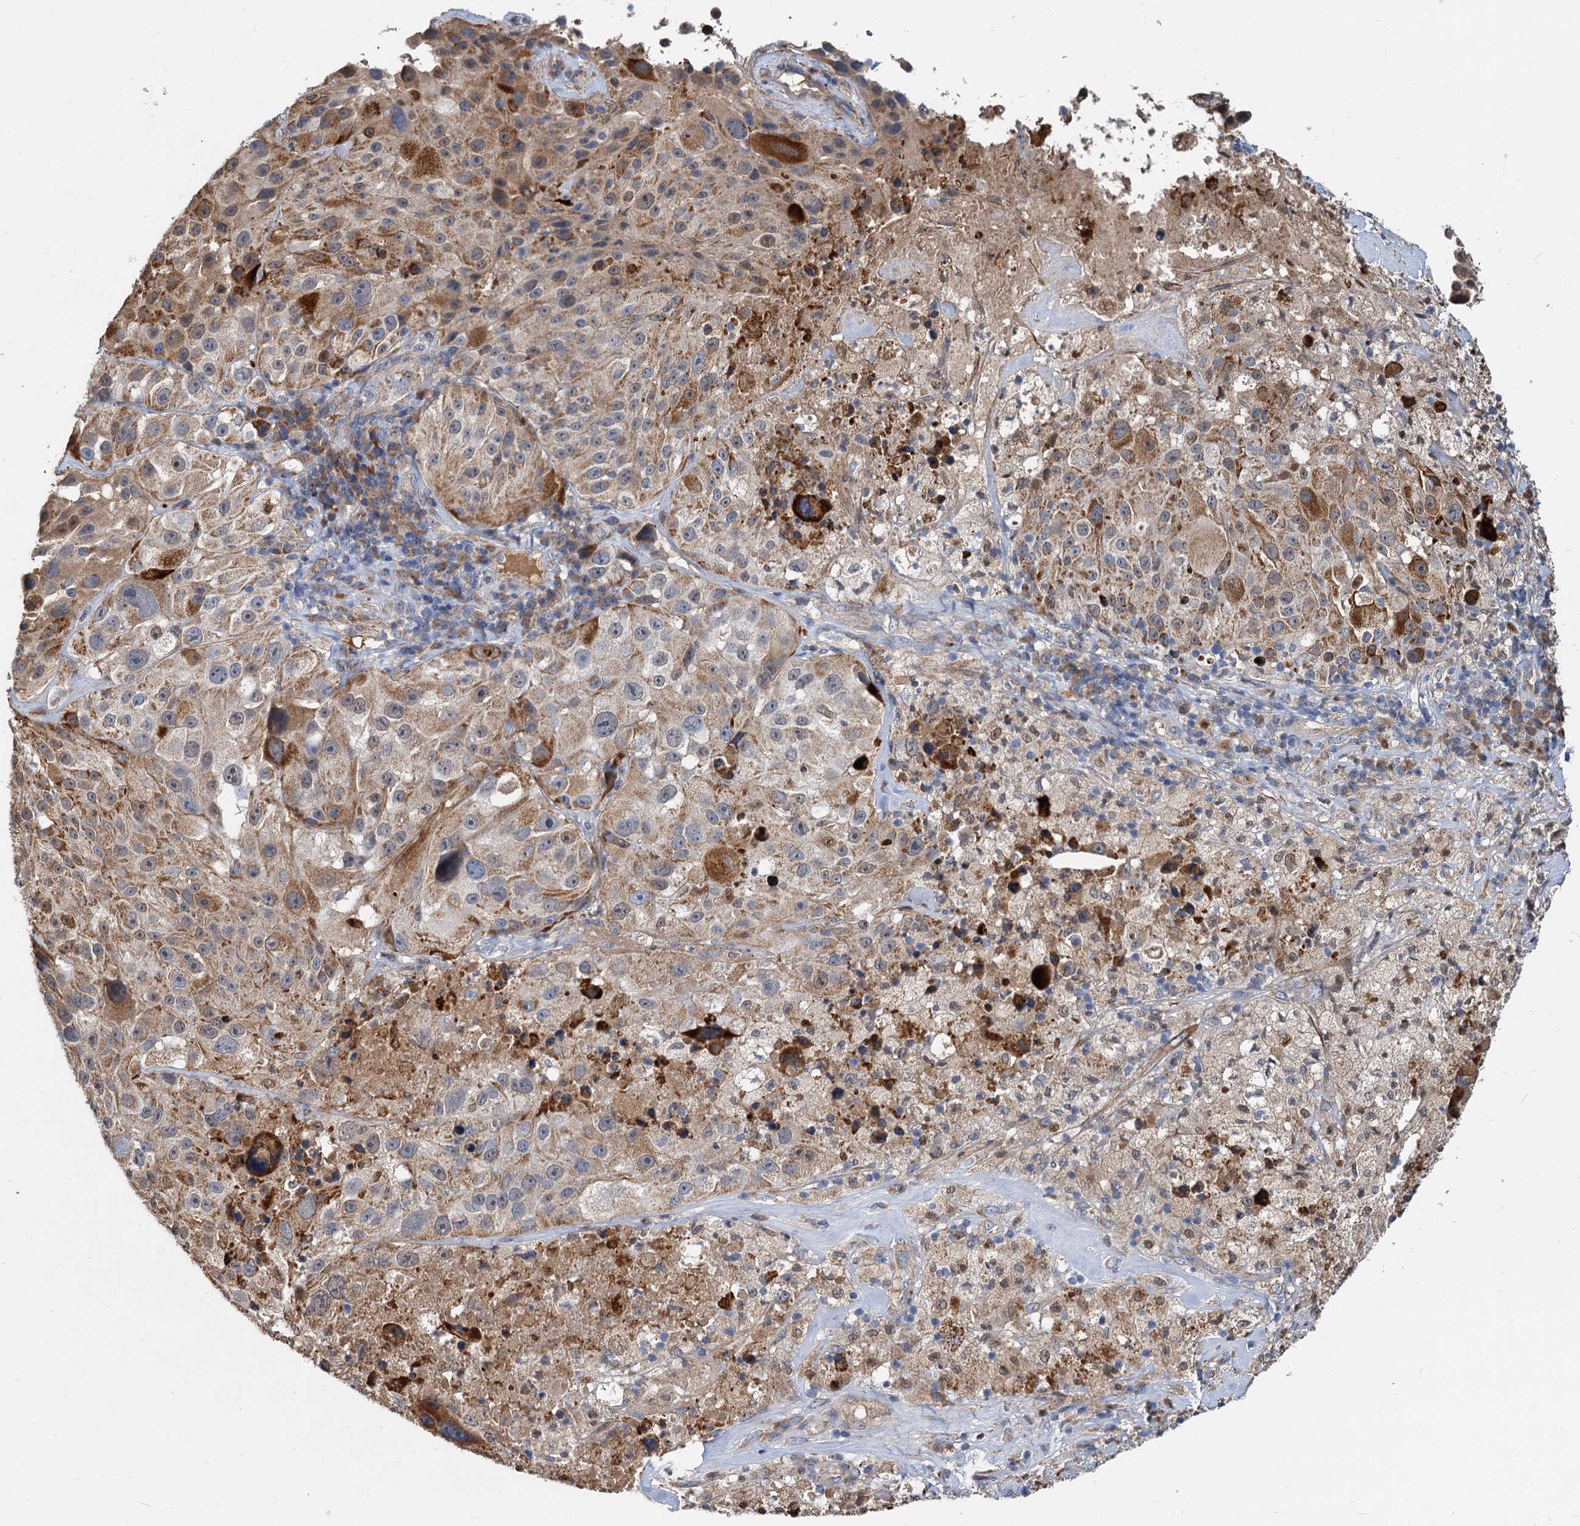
{"staining": {"intensity": "moderate", "quantity": ">75%", "location": "cytoplasmic/membranous,nuclear"}, "tissue": "melanoma", "cell_type": "Tumor cells", "image_type": "cancer", "snomed": [{"axis": "morphology", "description": "Malignant melanoma, Metastatic site"}, {"axis": "topography", "description": "Lymph node"}], "caption": "A photomicrograph of melanoma stained for a protein reveals moderate cytoplasmic/membranous and nuclear brown staining in tumor cells. Immunohistochemistry stains the protein in brown and the nuclei are stained blue.", "gene": "ALKBH7", "patient": {"sex": "male", "age": 62}}